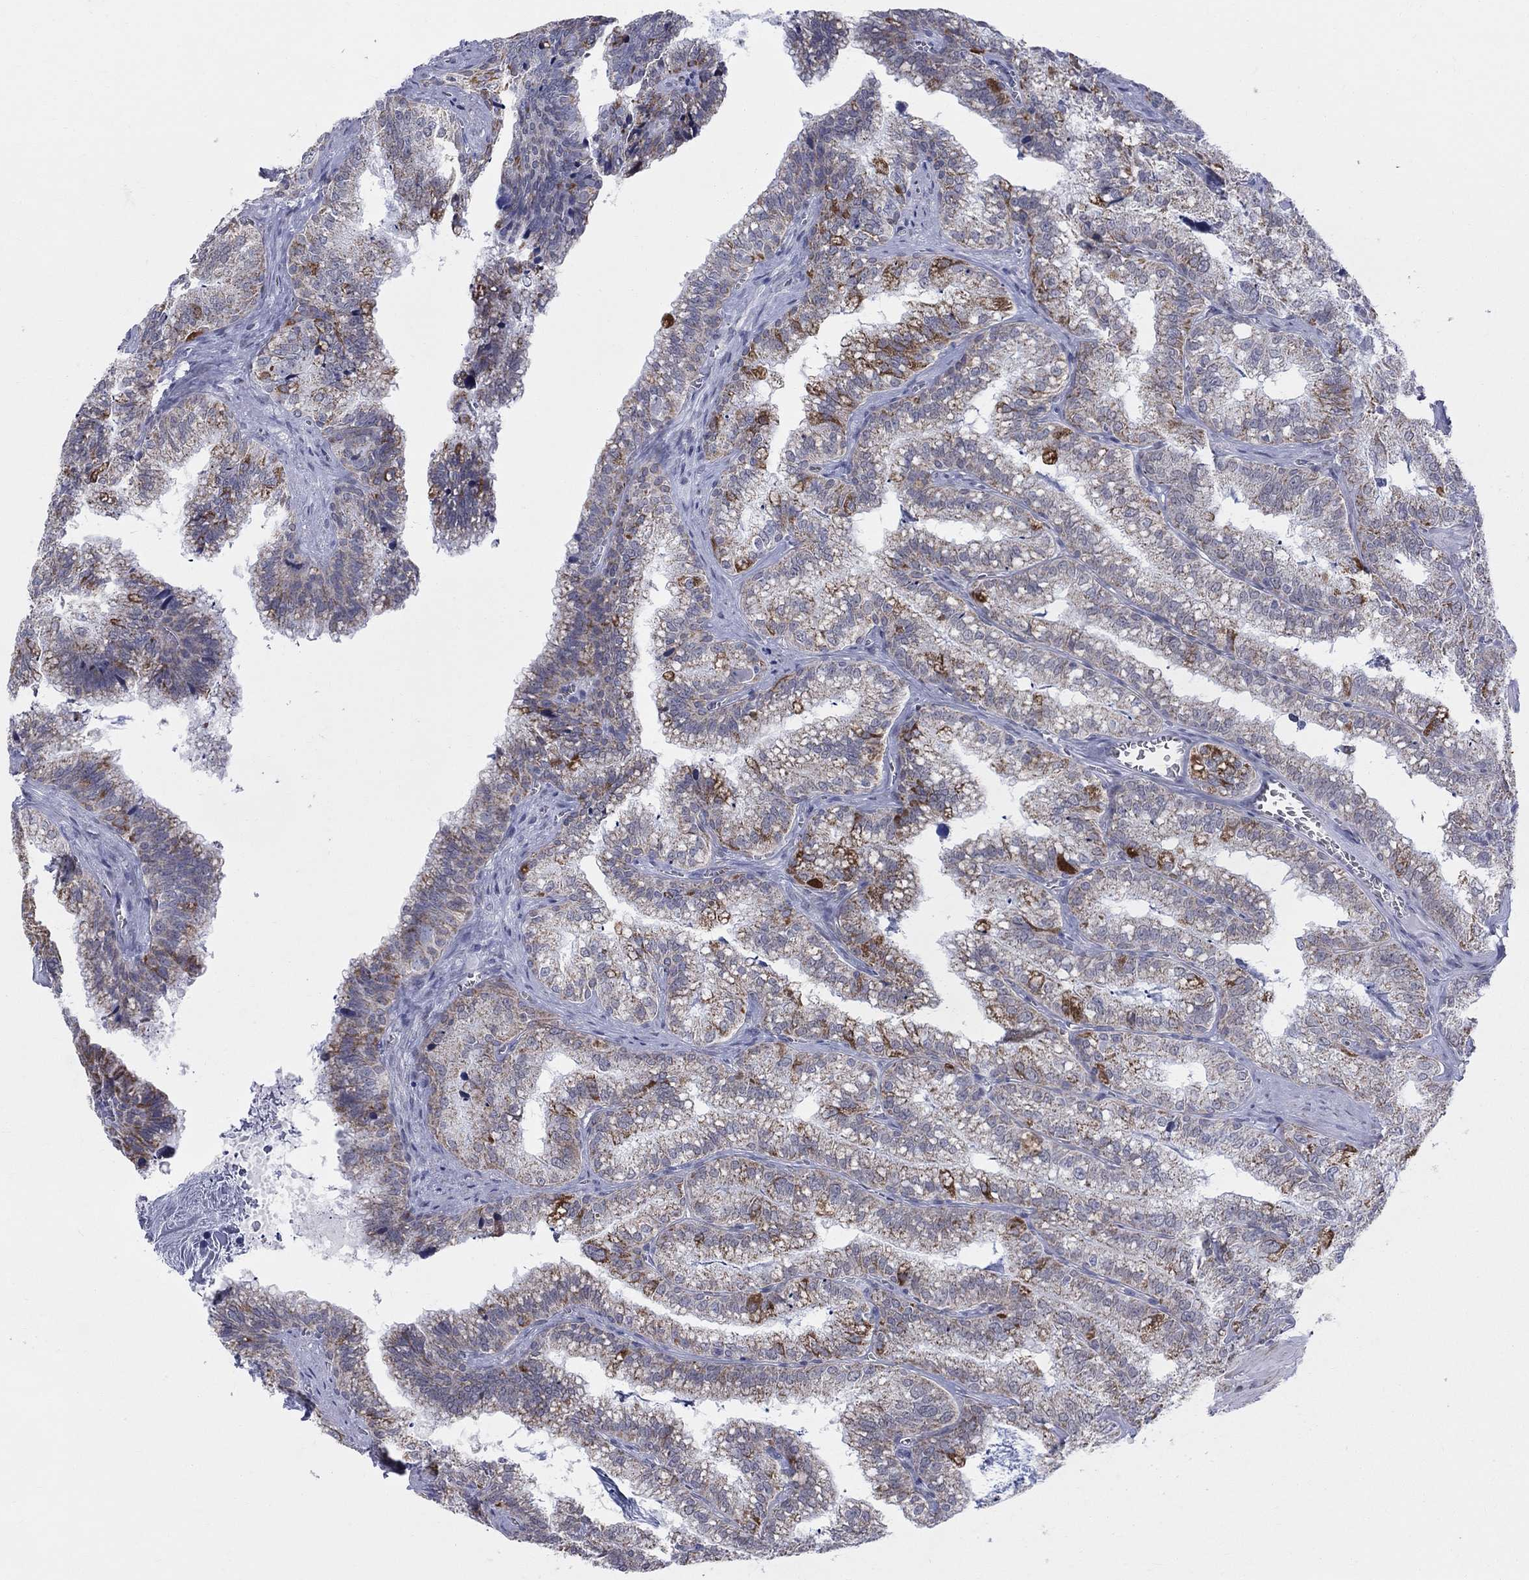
{"staining": {"intensity": "strong", "quantity": "<25%", "location": "cytoplasmic/membranous"}, "tissue": "seminal vesicle", "cell_type": "Glandular cells", "image_type": "normal", "snomed": [{"axis": "morphology", "description": "Normal tissue, NOS"}, {"axis": "topography", "description": "Seminal veicle"}], "caption": "Immunohistochemical staining of unremarkable seminal vesicle exhibits strong cytoplasmic/membranous protein expression in about <25% of glandular cells. (IHC, brightfield microscopy, high magnification).", "gene": "KISS1R", "patient": {"sex": "male", "age": 57}}